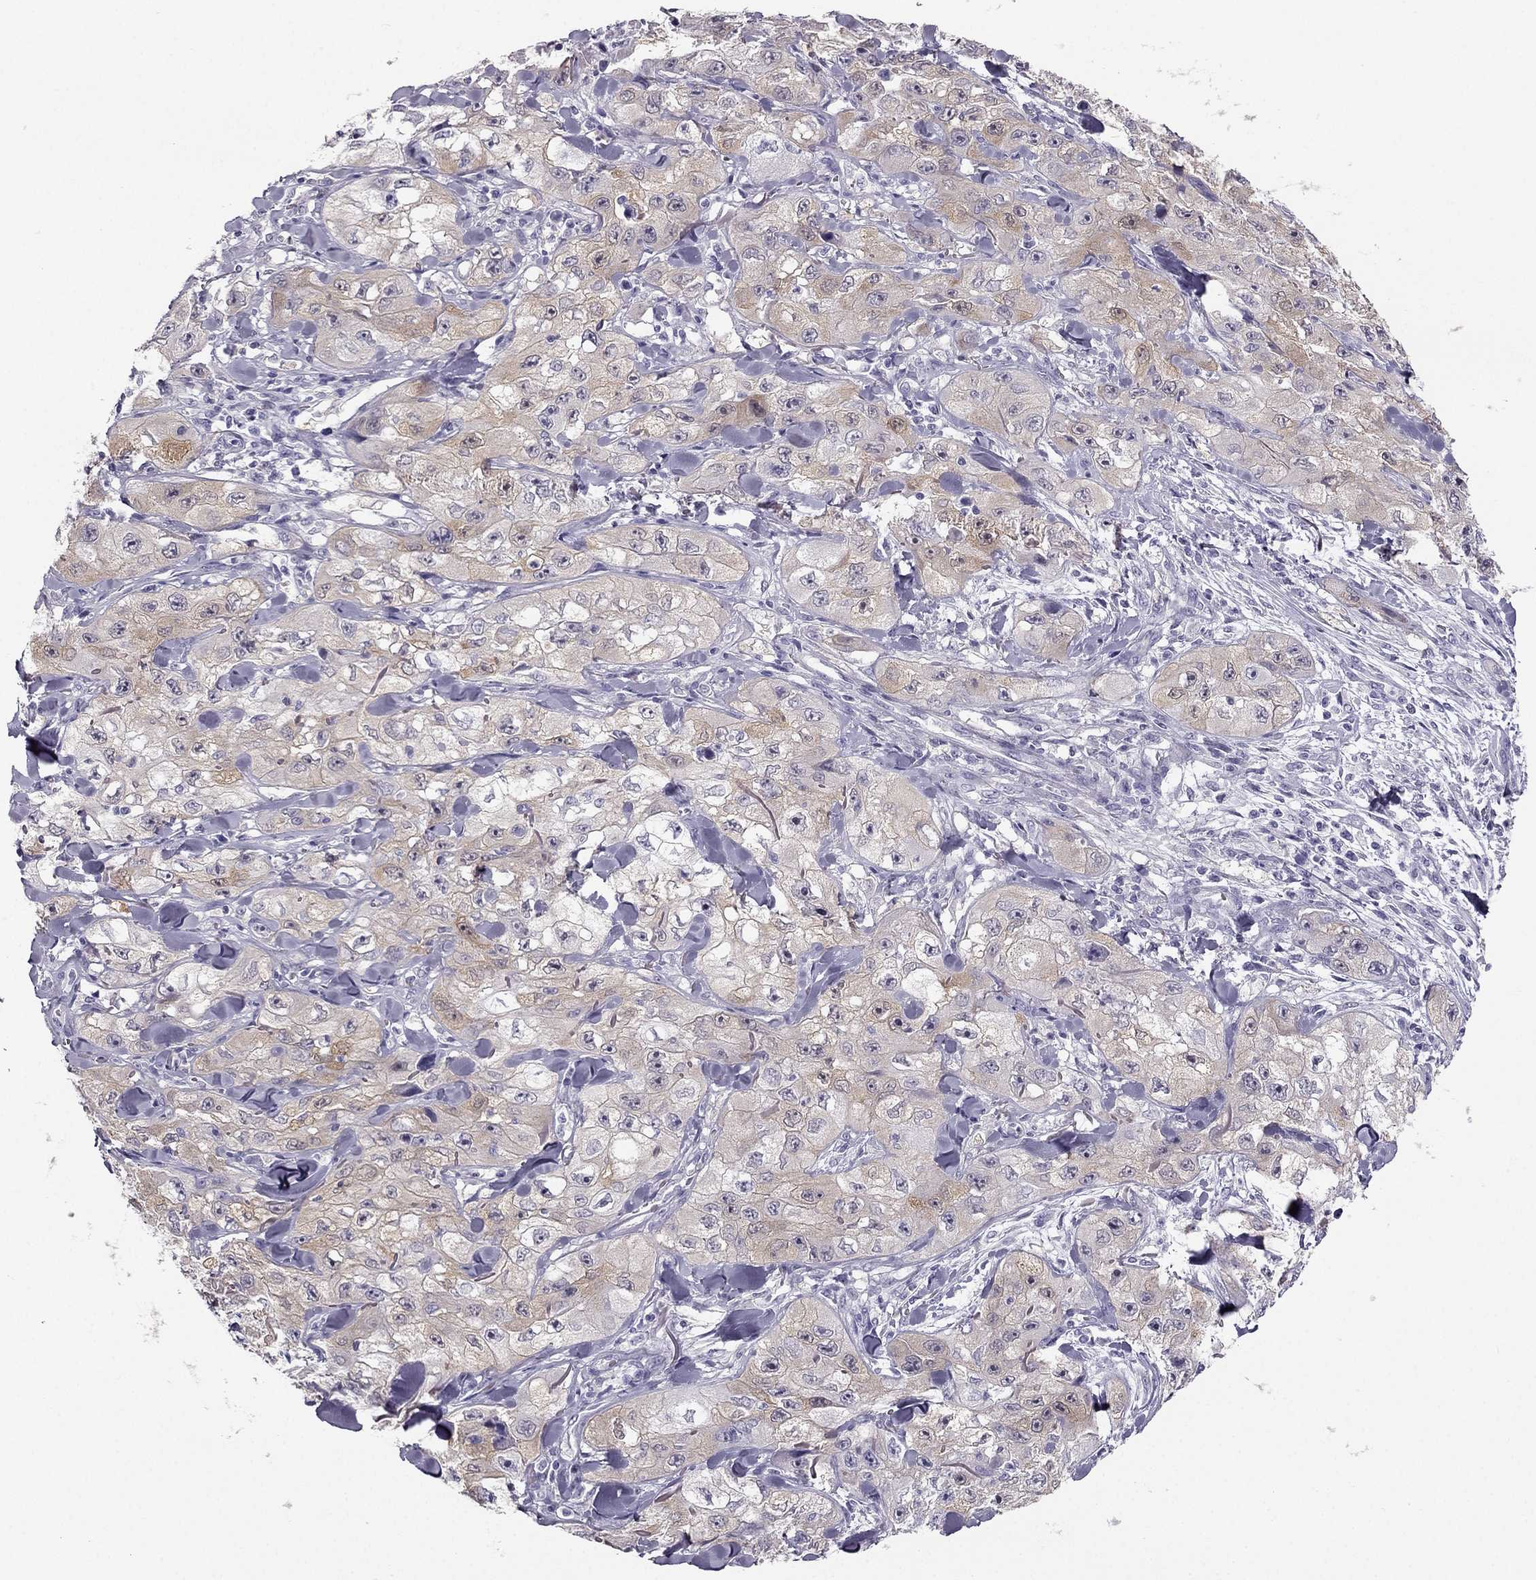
{"staining": {"intensity": "weak", "quantity": "25%-75%", "location": "cytoplasmic/membranous"}, "tissue": "skin cancer", "cell_type": "Tumor cells", "image_type": "cancer", "snomed": [{"axis": "morphology", "description": "Squamous cell carcinoma, NOS"}, {"axis": "topography", "description": "Skin"}, {"axis": "topography", "description": "Subcutis"}], "caption": "Immunohistochemistry (IHC) histopathology image of neoplastic tissue: skin squamous cell carcinoma stained using immunohistochemistry (IHC) reveals low levels of weak protein expression localized specifically in the cytoplasmic/membranous of tumor cells, appearing as a cytoplasmic/membranous brown color.", "gene": "NQO1", "patient": {"sex": "male", "age": 73}}